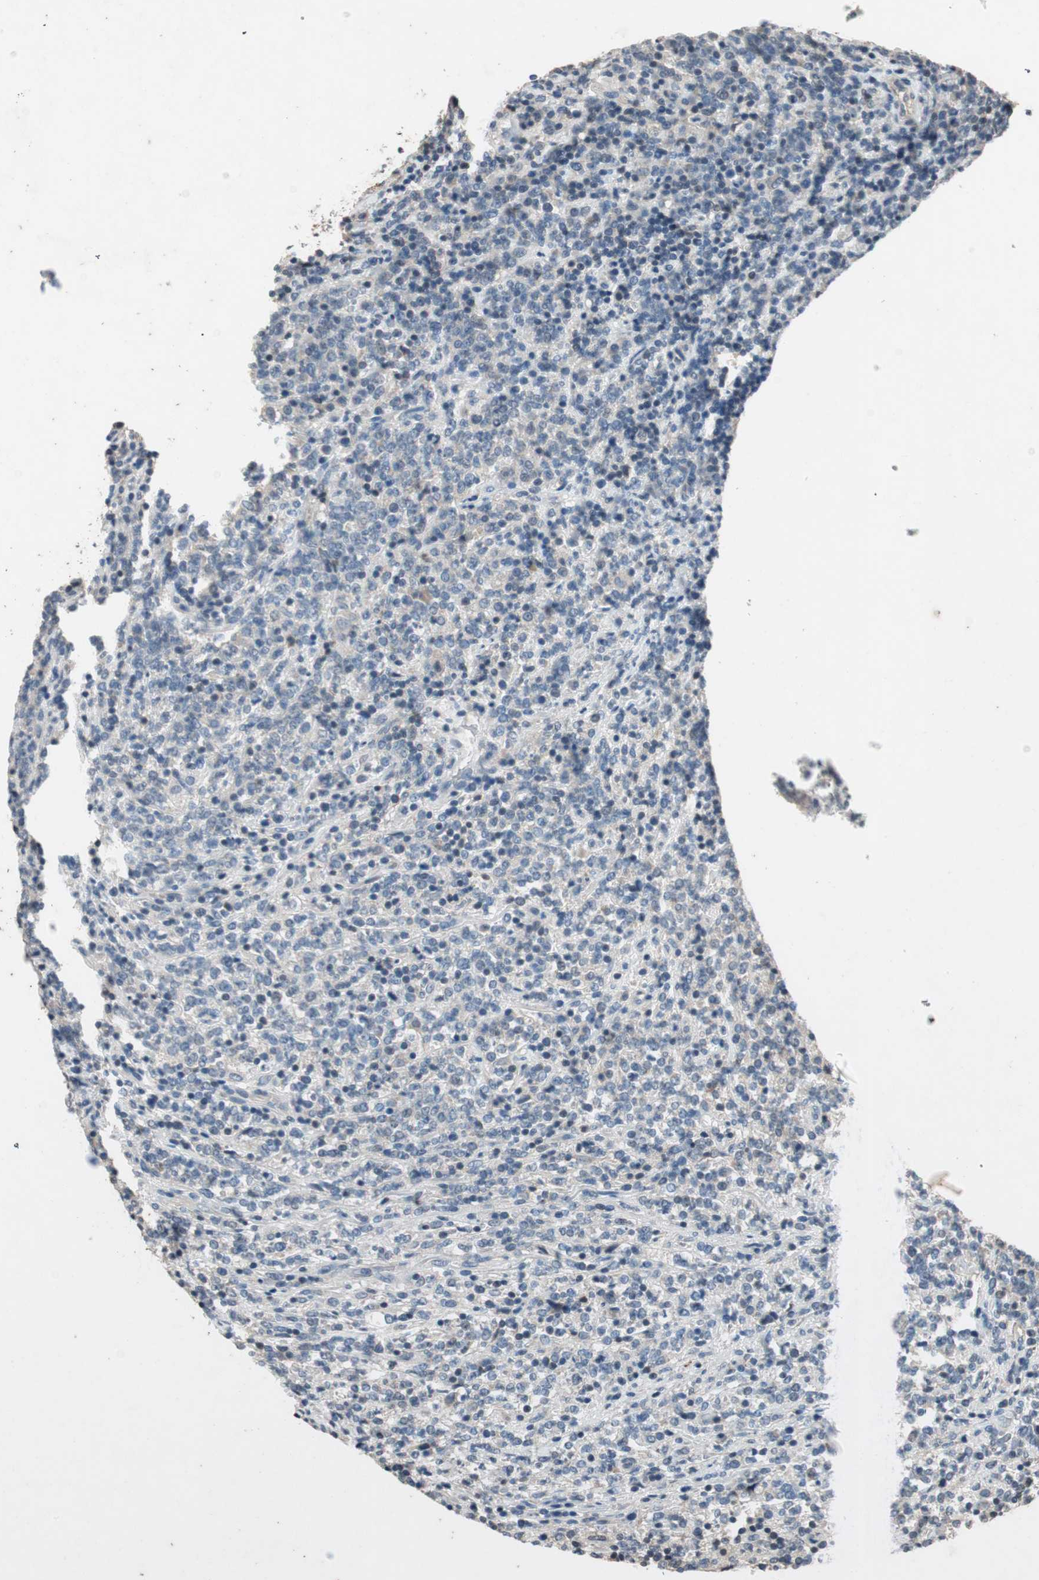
{"staining": {"intensity": "negative", "quantity": "none", "location": "none"}, "tissue": "lymphoma", "cell_type": "Tumor cells", "image_type": "cancer", "snomed": [{"axis": "morphology", "description": "Malignant lymphoma, non-Hodgkin's type, High grade"}, {"axis": "topography", "description": "Soft tissue"}], "caption": "Immunohistochemistry (IHC) micrograph of malignant lymphoma, non-Hodgkin's type (high-grade) stained for a protein (brown), which reveals no expression in tumor cells.", "gene": "SERPINB5", "patient": {"sex": "male", "age": 18}}